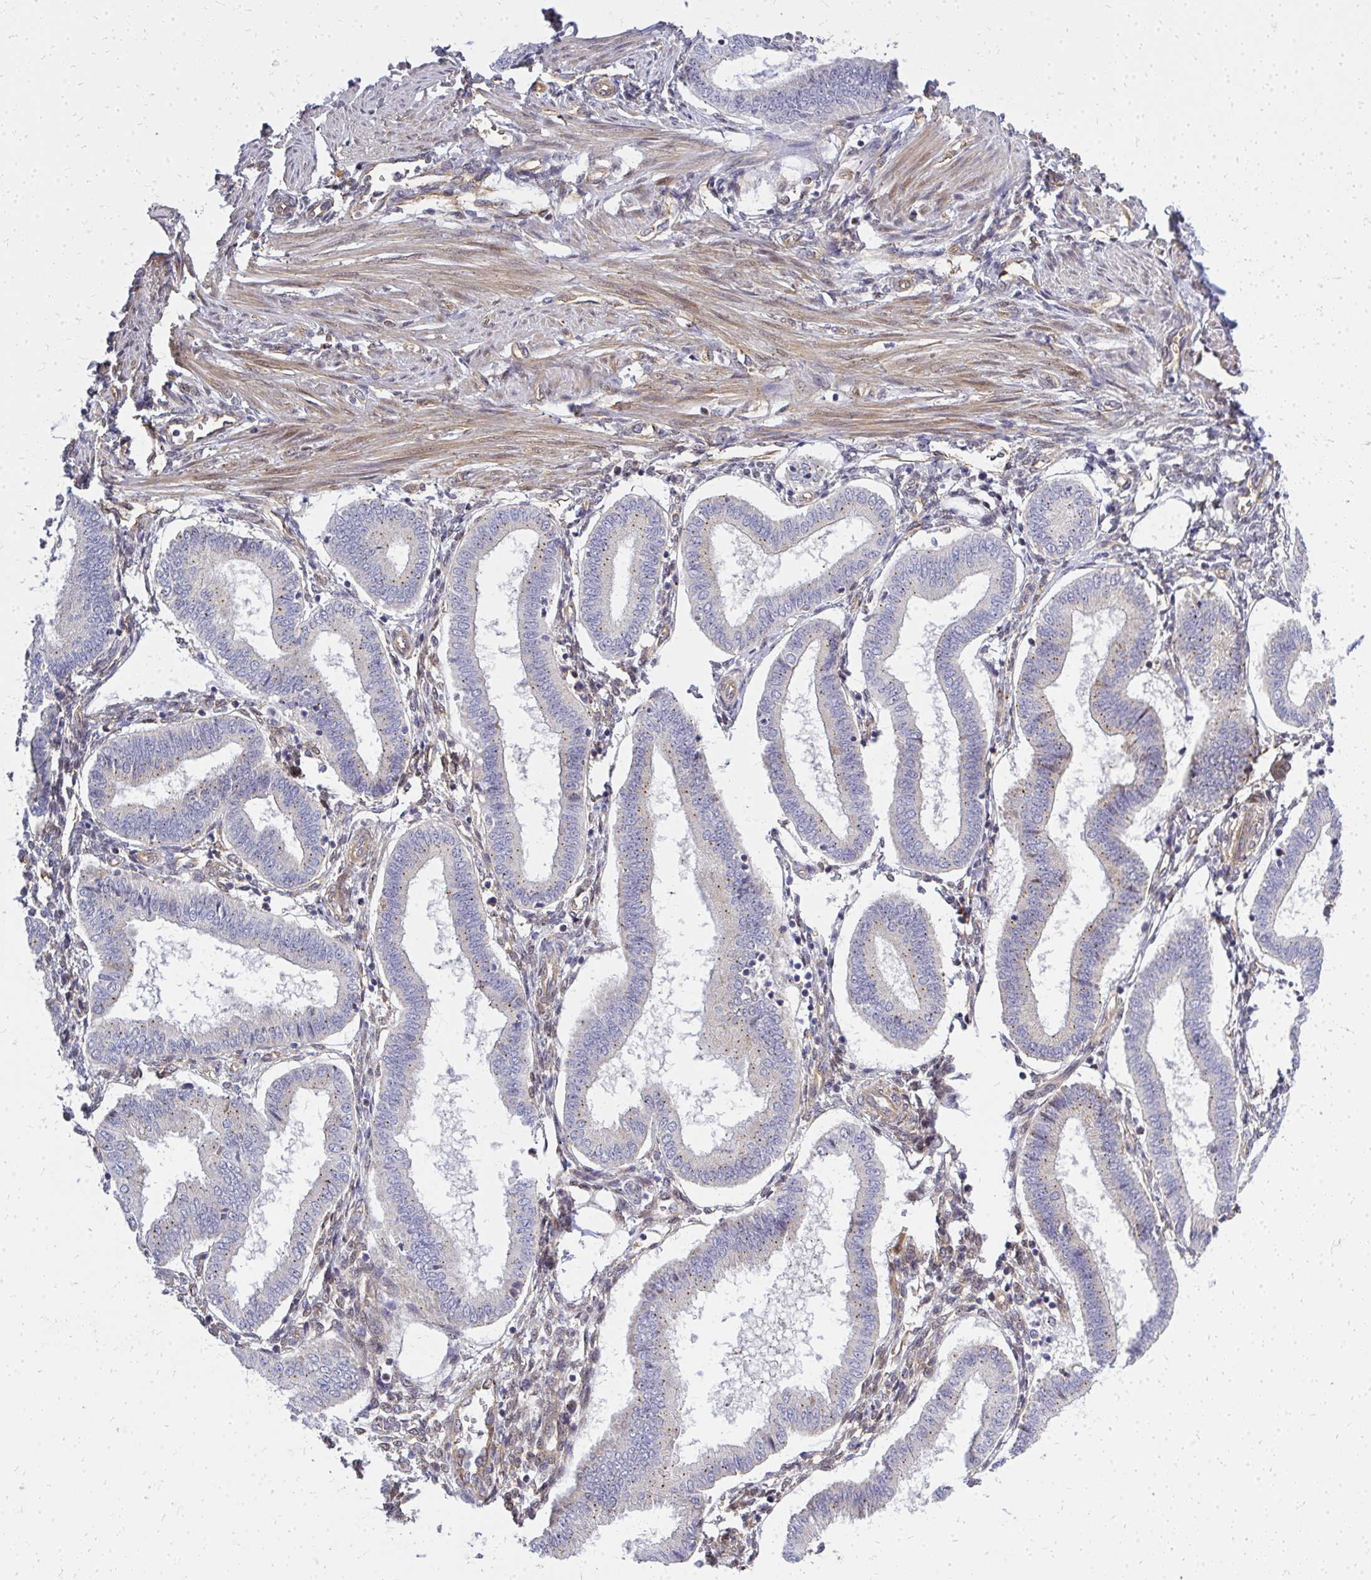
{"staining": {"intensity": "negative", "quantity": "none", "location": "none"}, "tissue": "endometrium", "cell_type": "Cells in endometrial stroma", "image_type": "normal", "snomed": [{"axis": "morphology", "description": "Normal tissue, NOS"}, {"axis": "topography", "description": "Endometrium"}], "caption": "Immunohistochemistry of benign endometrium exhibits no expression in cells in endometrial stroma.", "gene": "ENSG00000258472", "patient": {"sex": "female", "age": 24}}